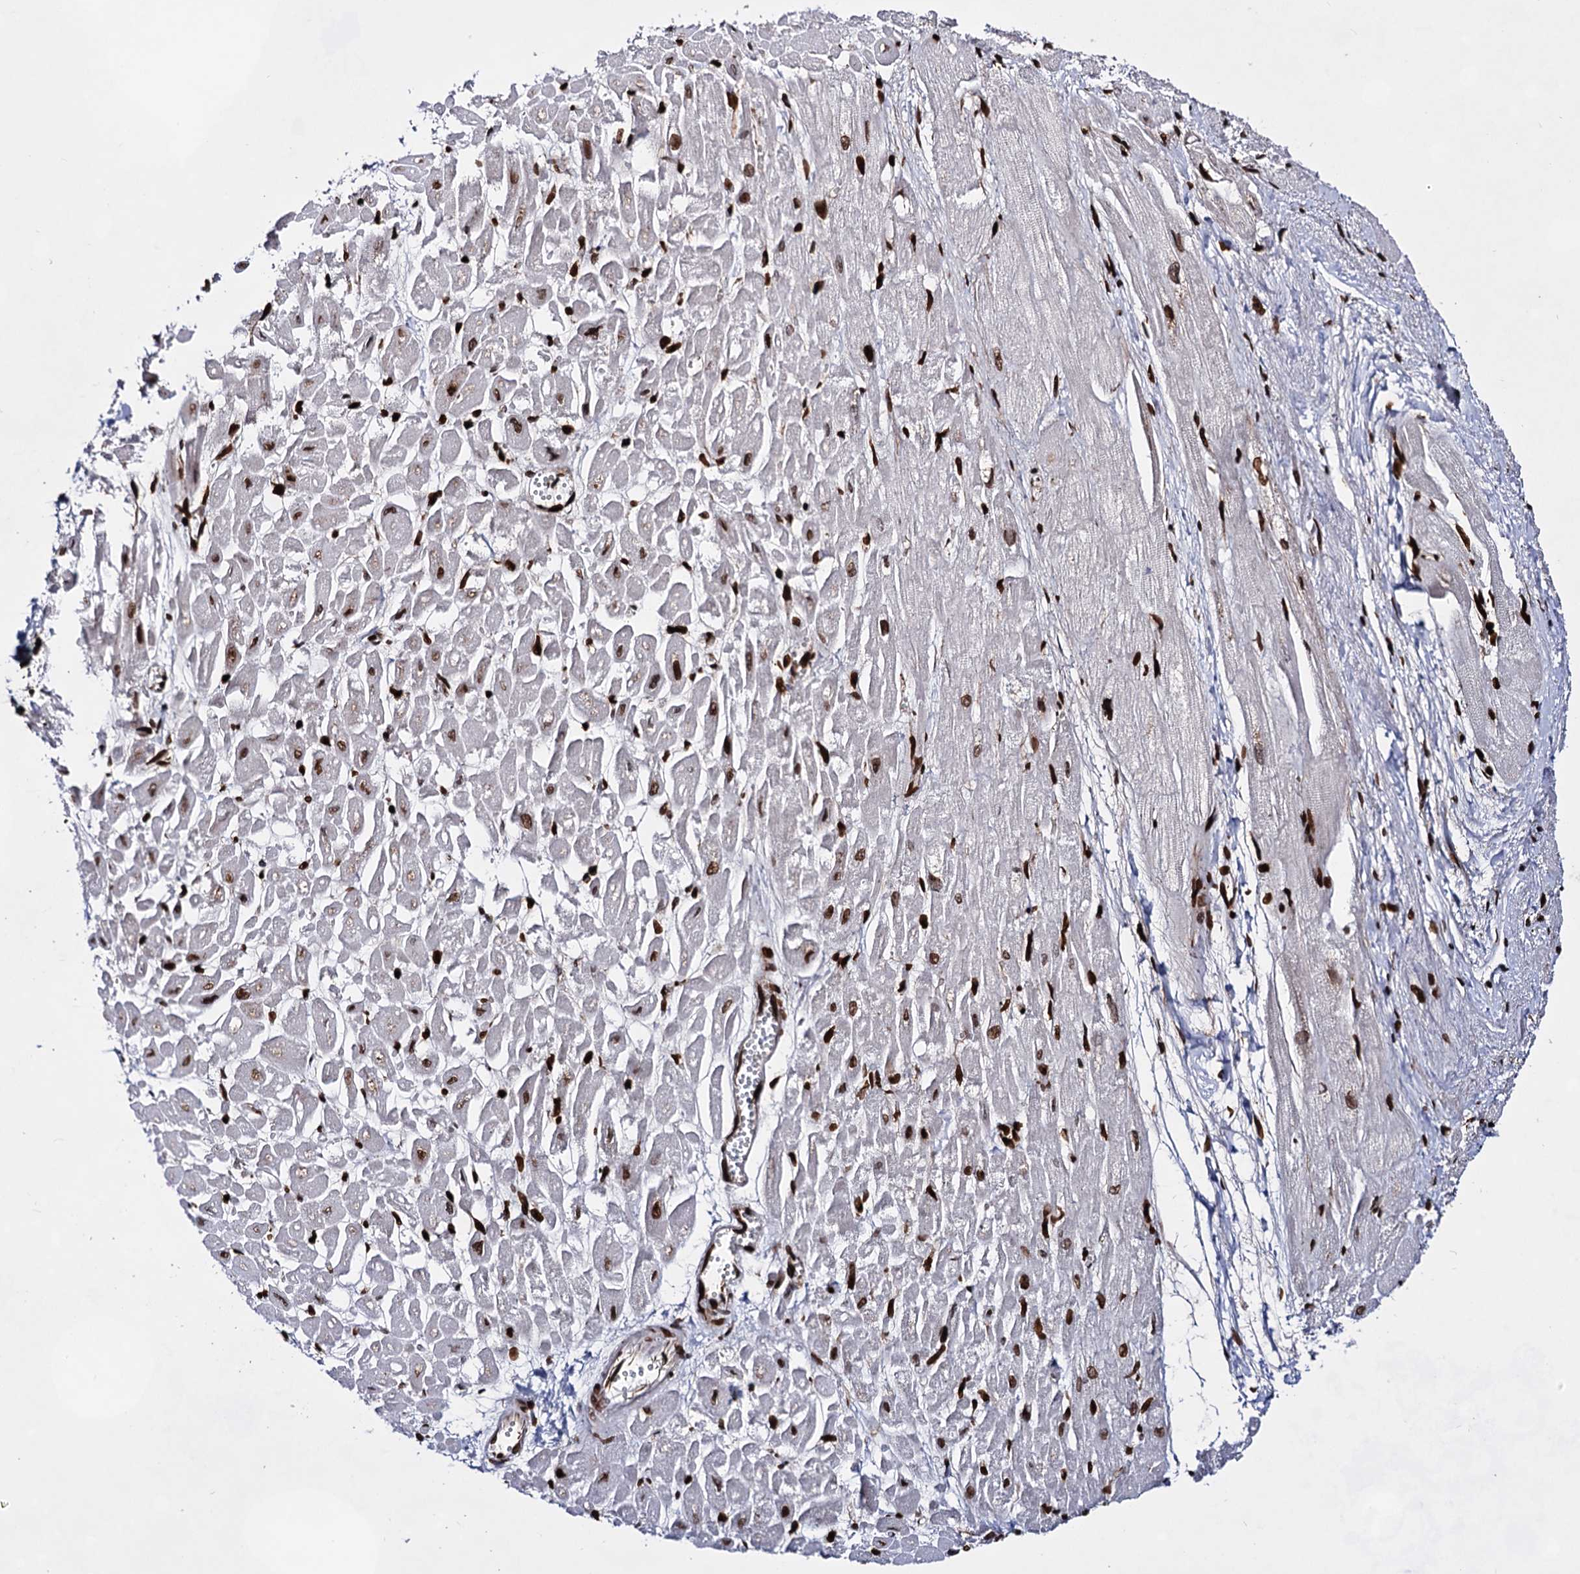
{"staining": {"intensity": "strong", "quantity": "25%-75%", "location": "nuclear"}, "tissue": "heart muscle", "cell_type": "Cardiomyocytes", "image_type": "normal", "snomed": [{"axis": "morphology", "description": "Normal tissue, NOS"}, {"axis": "topography", "description": "Heart"}], "caption": "Approximately 25%-75% of cardiomyocytes in unremarkable human heart muscle display strong nuclear protein positivity as visualized by brown immunohistochemical staining.", "gene": "HMGB2", "patient": {"sex": "male", "age": 54}}